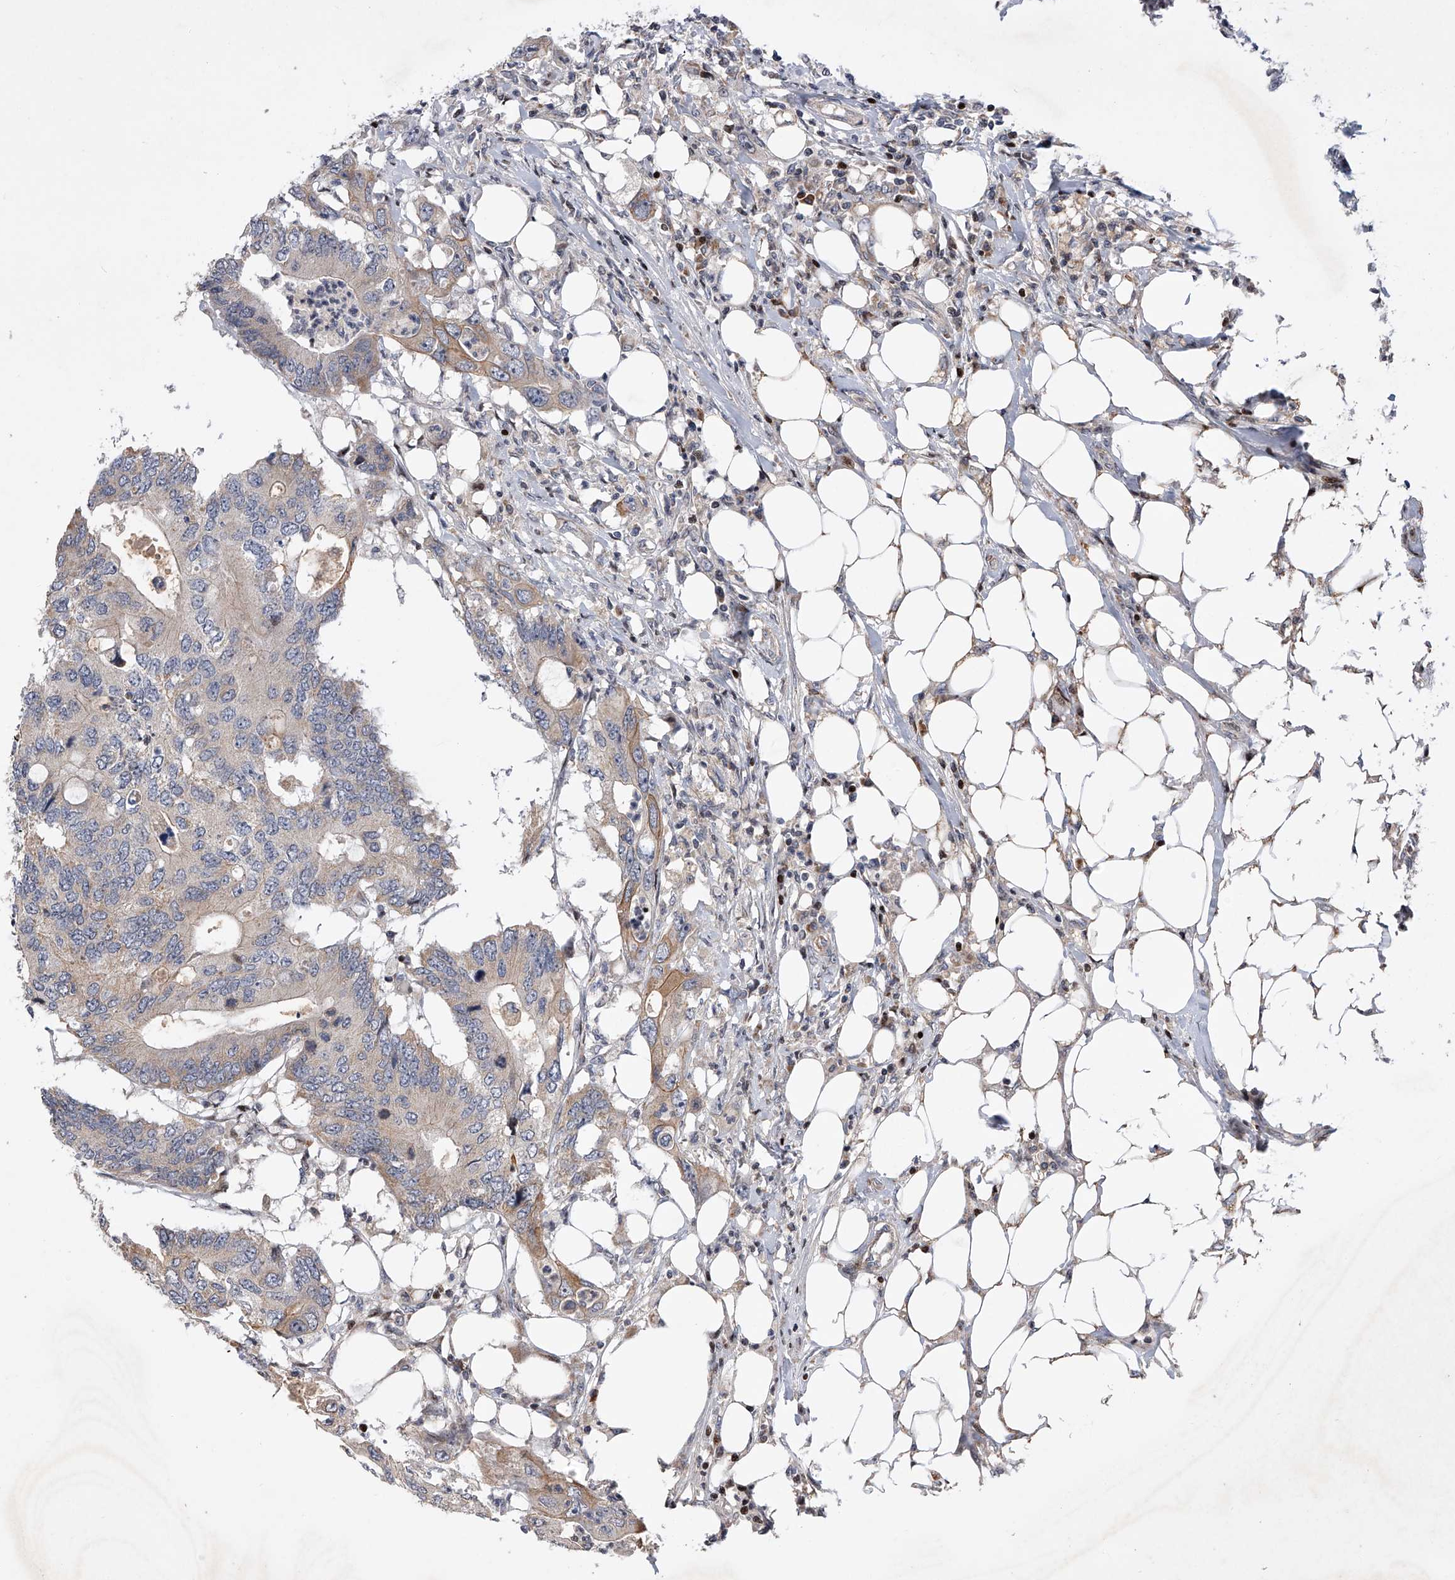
{"staining": {"intensity": "weak", "quantity": "<25%", "location": "cytoplasmic/membranous"}, "tissue": "colorectal cancer", "cell_type": "Tumor cells", "image_type": "cancer", "snomed": [{"axis": "morphology", "description": "Adenocarcinoma, NOS"}, {"axis": "topography", "description": "Colon"}], "caption": "This image is of colorectal cancer stained with immunohistochemistry to label a protein in brown with the nuclei are counter-stained blue. There is no expression in tumor cells. Brightfield microscopy of IHC stained with DAB (brown) and hematoxylin (blue), captured at high magnification.", "gene": "CDH12", "patient": {"sex": "male", "age": 71}}